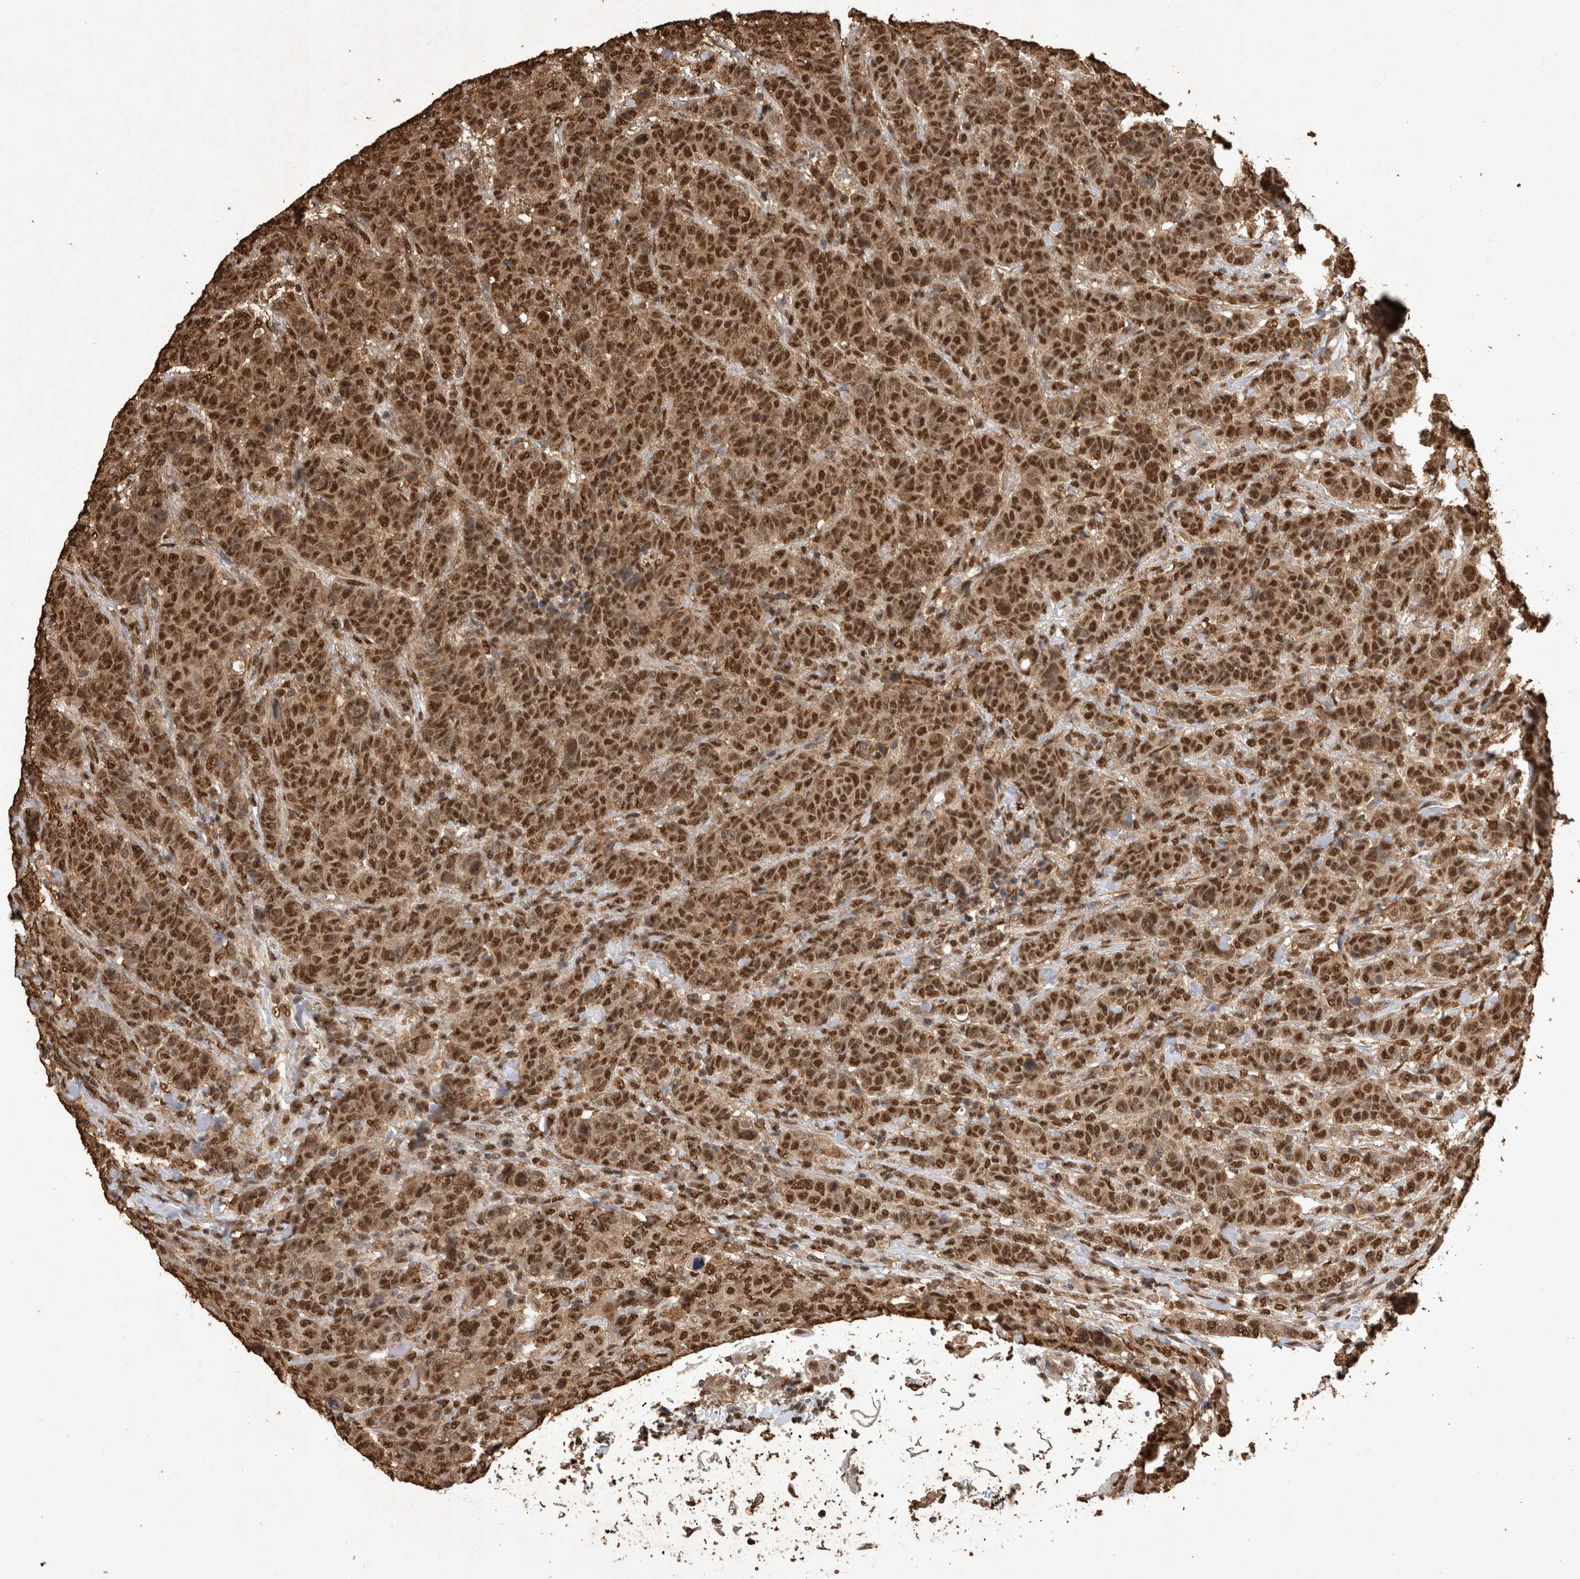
{"staining": {"intensity": "strong", "quantity": ">75%", "location": "cytoplasmic/membranous,nuclear"}, "tissue": "breast cancer", "cell_type": "Tumor cells", "image_type": "cancer", "snomed": [{"axis": "morphology", "description": "Duct carcinoma"}, {"axis": "topography", "description": "Breast"}], "caption": "High-power microscopy captured an IHC image of infiltrating ductal carcinoma (breast), revealing strong cytoplasmic/membranous and nuclear staining in approximately >75% of tumor cells.", "gene": "OAS2", "patient": {"sex": "female", "age": 37}}